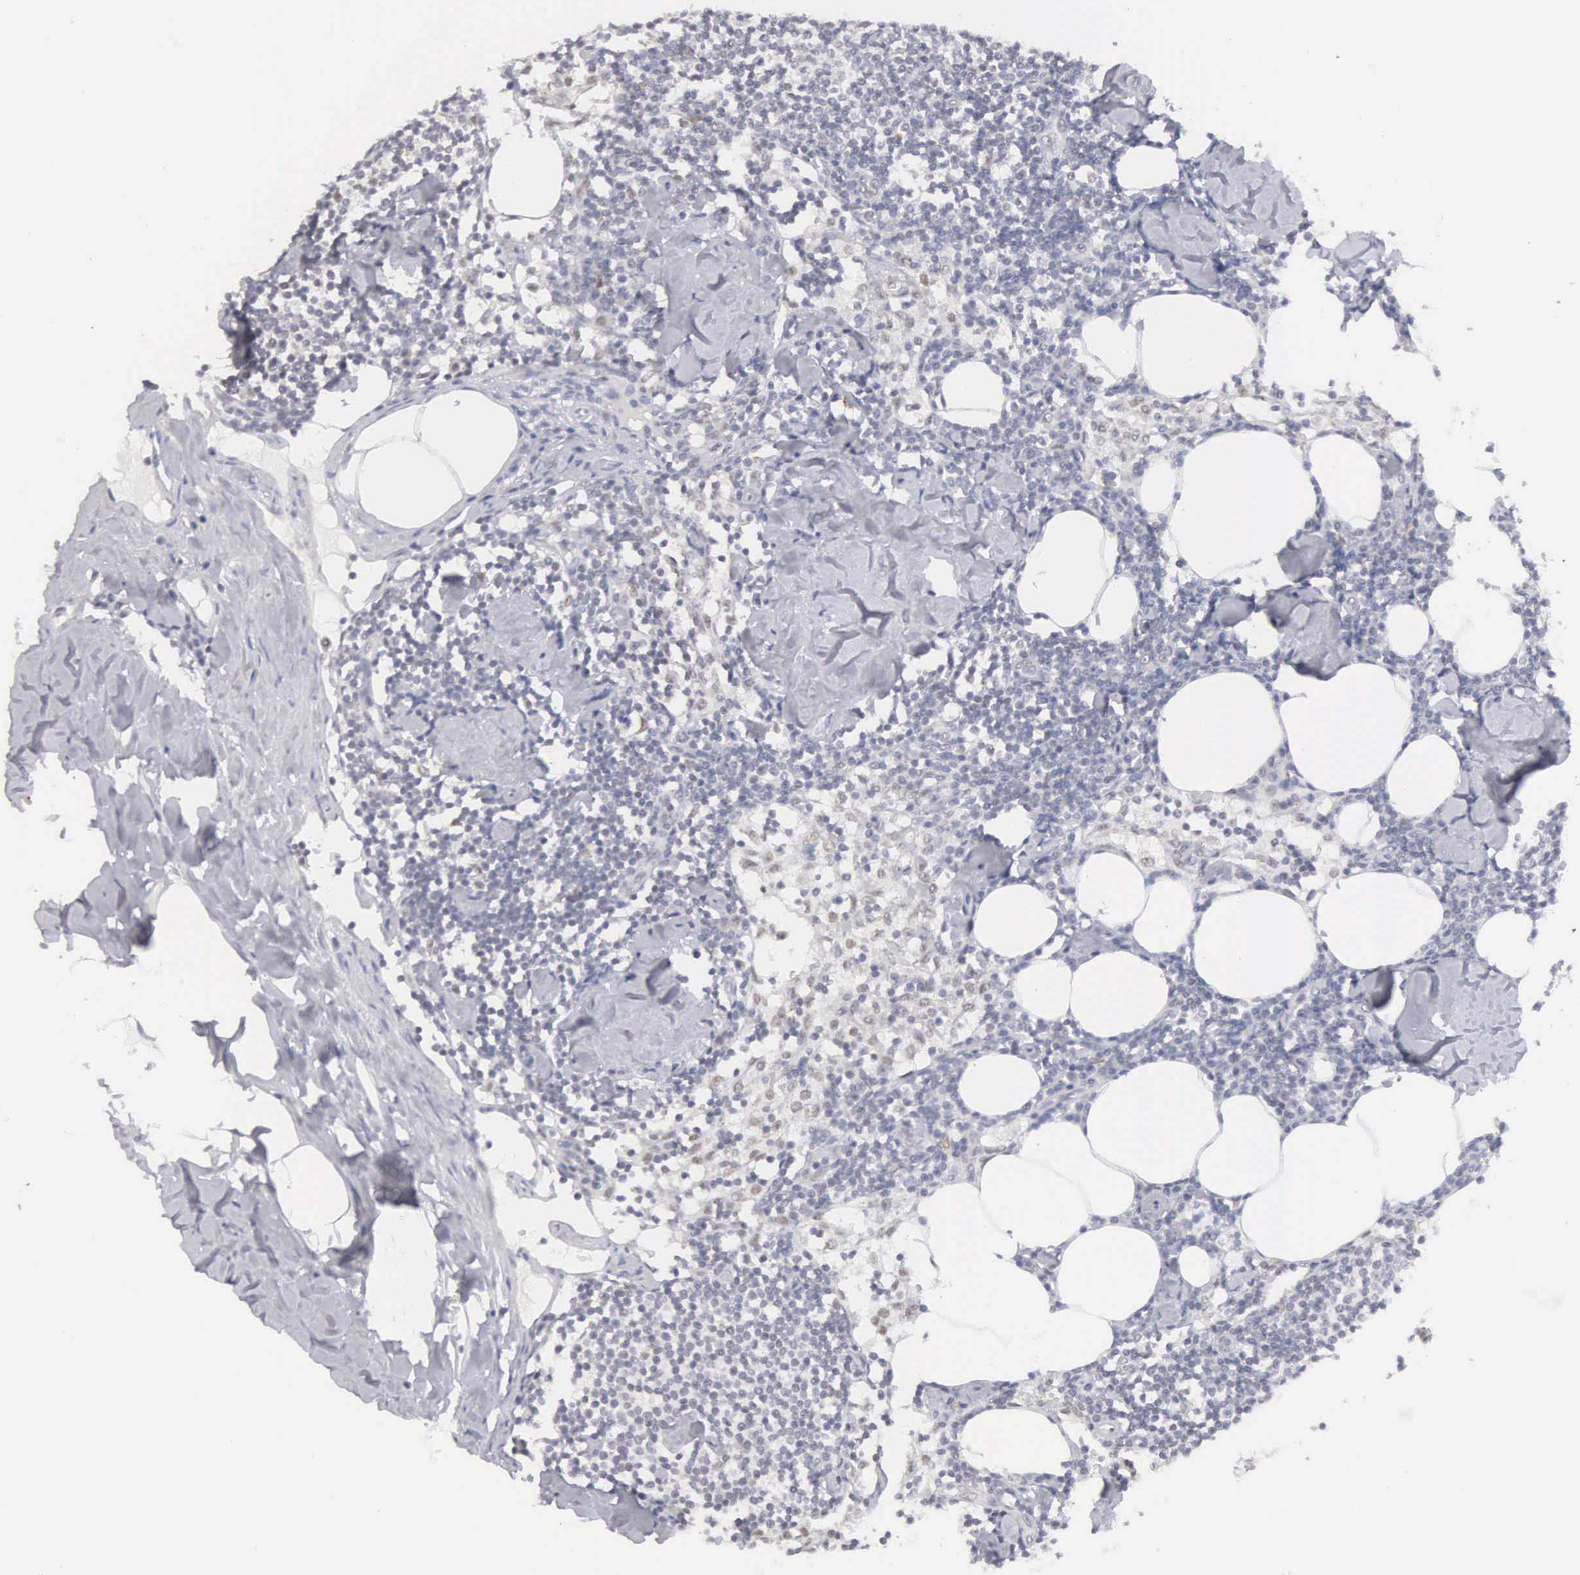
{"staining": {"intensity": "negative", "quantity": "none", "location": "none"}, "tissue": "lymph node", "cell_type": "Germinal center cells", "image_type": "normal", "snomed": [{"axis": "morphology", "description": "Normal tissue, NOS"}, {"axis": "topography", "description": "Lymph node"}], "caption": "Protein analysis of unremarkable lymph node demonstrates no significant staining in germinal center cells.", "gene": "MNAT1", "patient": {"sex": "male", "age": 67}}